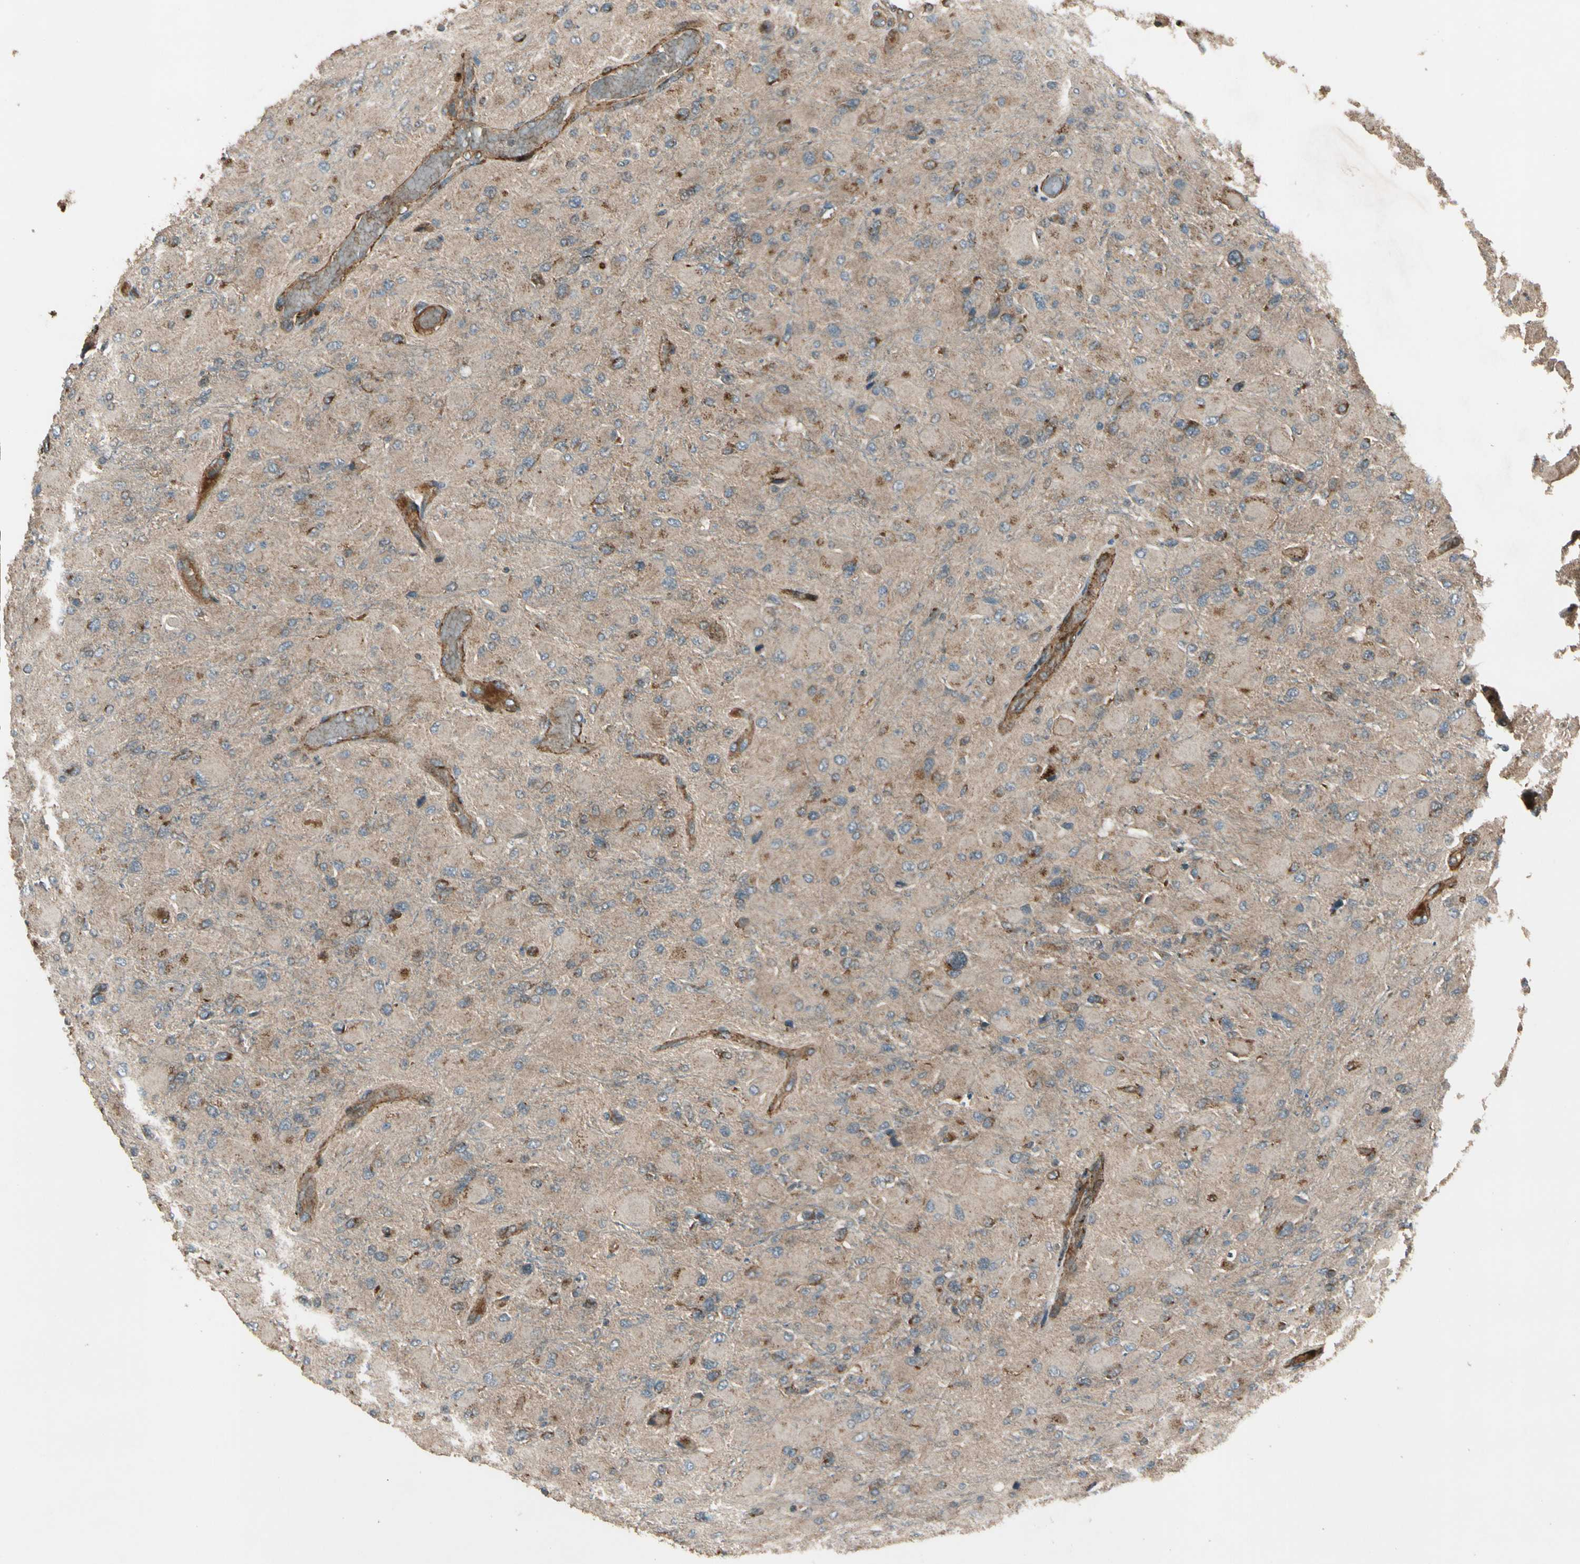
{"staining": {"intensity": "weak", "quantity": ">75%", "location": "cytoplasmic/membranous"}, "tissue": "glioma", "cell_type": "Tumor cells", "image_type": "cancer", "snomed": [{"axis": "morphology", "description": "Glioma, malignant, High grade"}, {"axis": "topography", "description": "Cerebral cortex"}], "caption": "A photomicrograph showing weak cytoplasmic/membranous staining in approximately >75% of tumor cells in malignant glioma (high-grade), as visualized by brown immunohistochemical staining.", "gene": "GCK", "patient": {"sex": "female", "age": 36}}